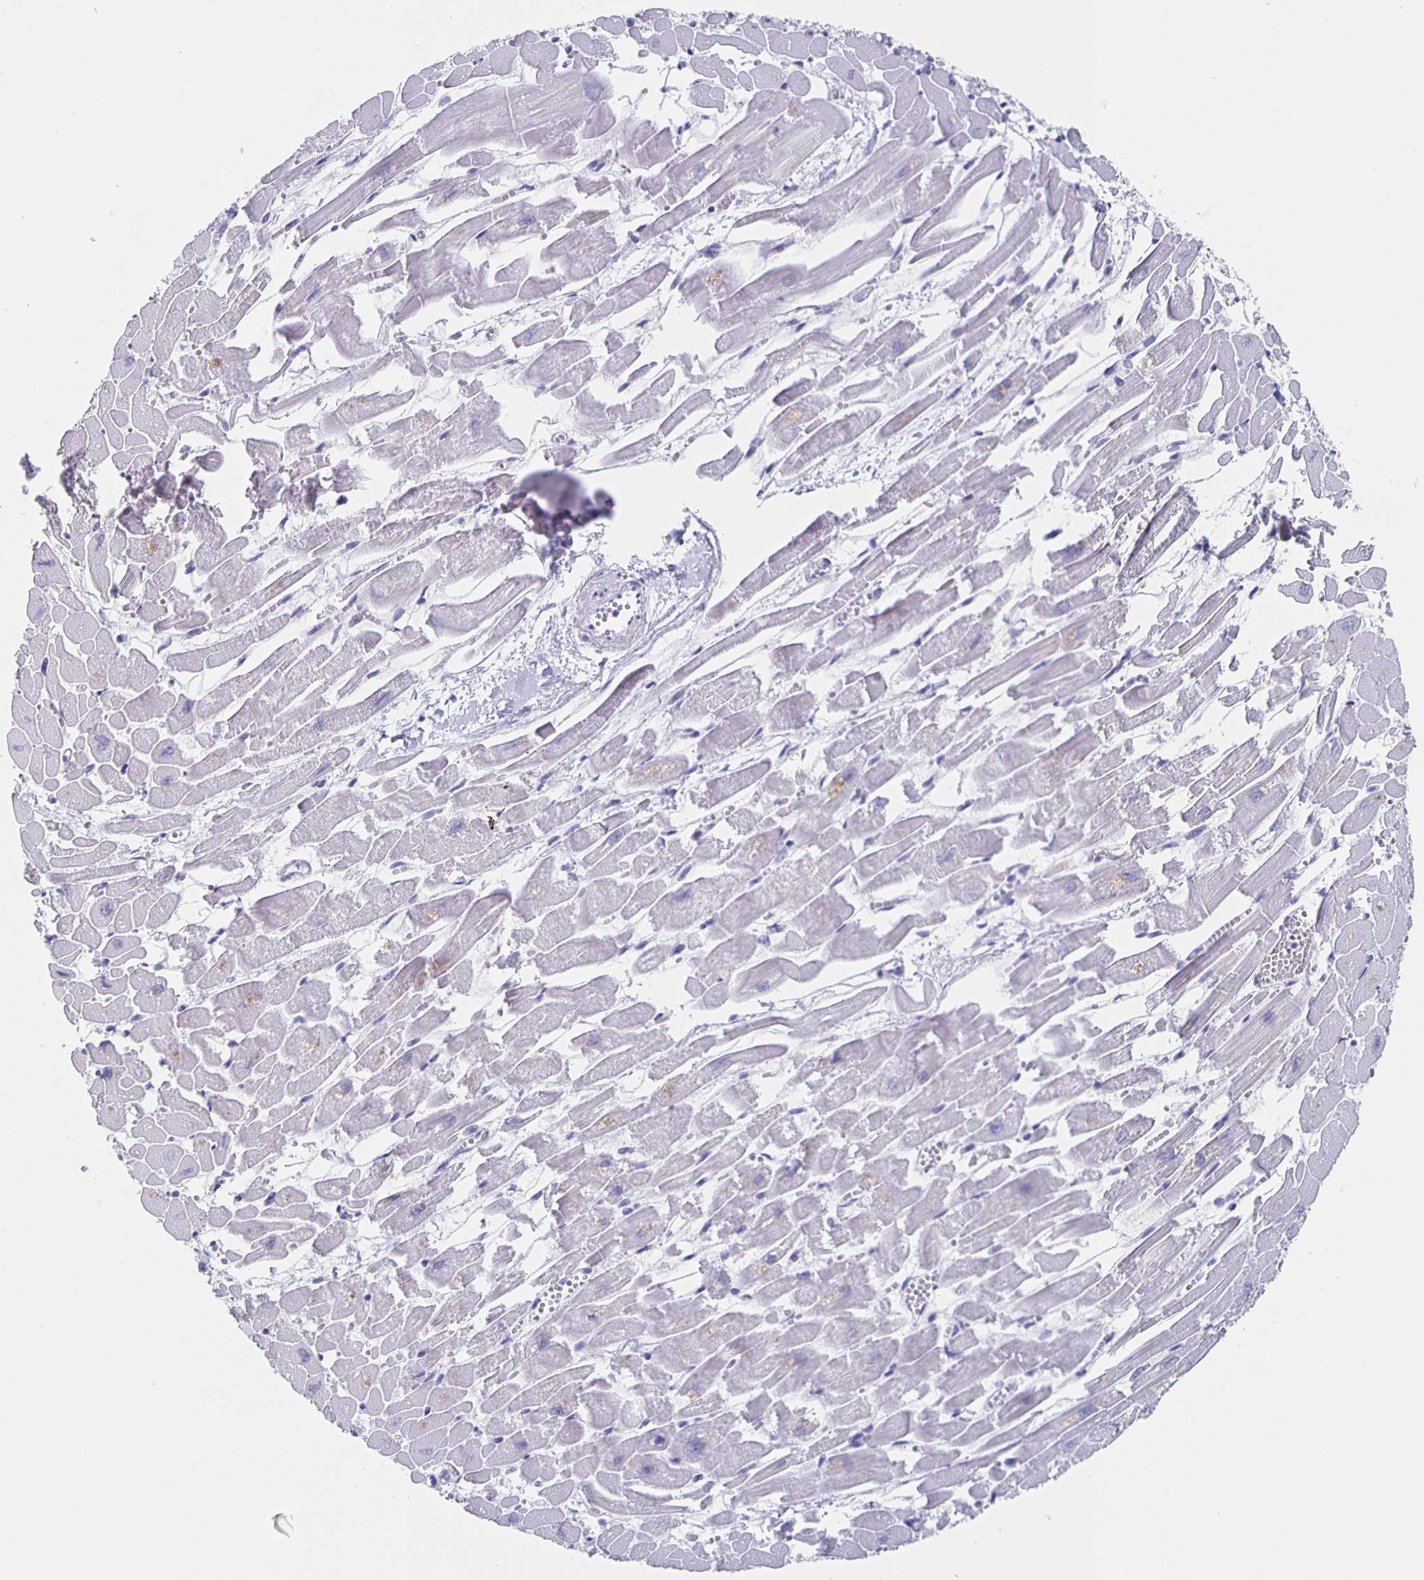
{"staining": {"intensity": "negative", "quantity": "none", "location": "none"}, "tissue": "heart muscle", "cell_type": "Cardiomyocytes", "image_type": "normal", "snomed": [{"axis": "morphology", "description": "Normal tissue, NOS"}, {"axis": "topography", "description": "Heart"}], "caption": "Immunohistochemical staining of unremarkable heart muscle demonstrates no significant expression in cardiomyocytes. (Stains: DAB (3,3'-diaminobenzidine) IHC with hematoxylin counter stain, Microscopy: brightfield microscopy at high magnification).", "gene": "SLC34A2", "patient": {"sex": "female", "age": 52}}